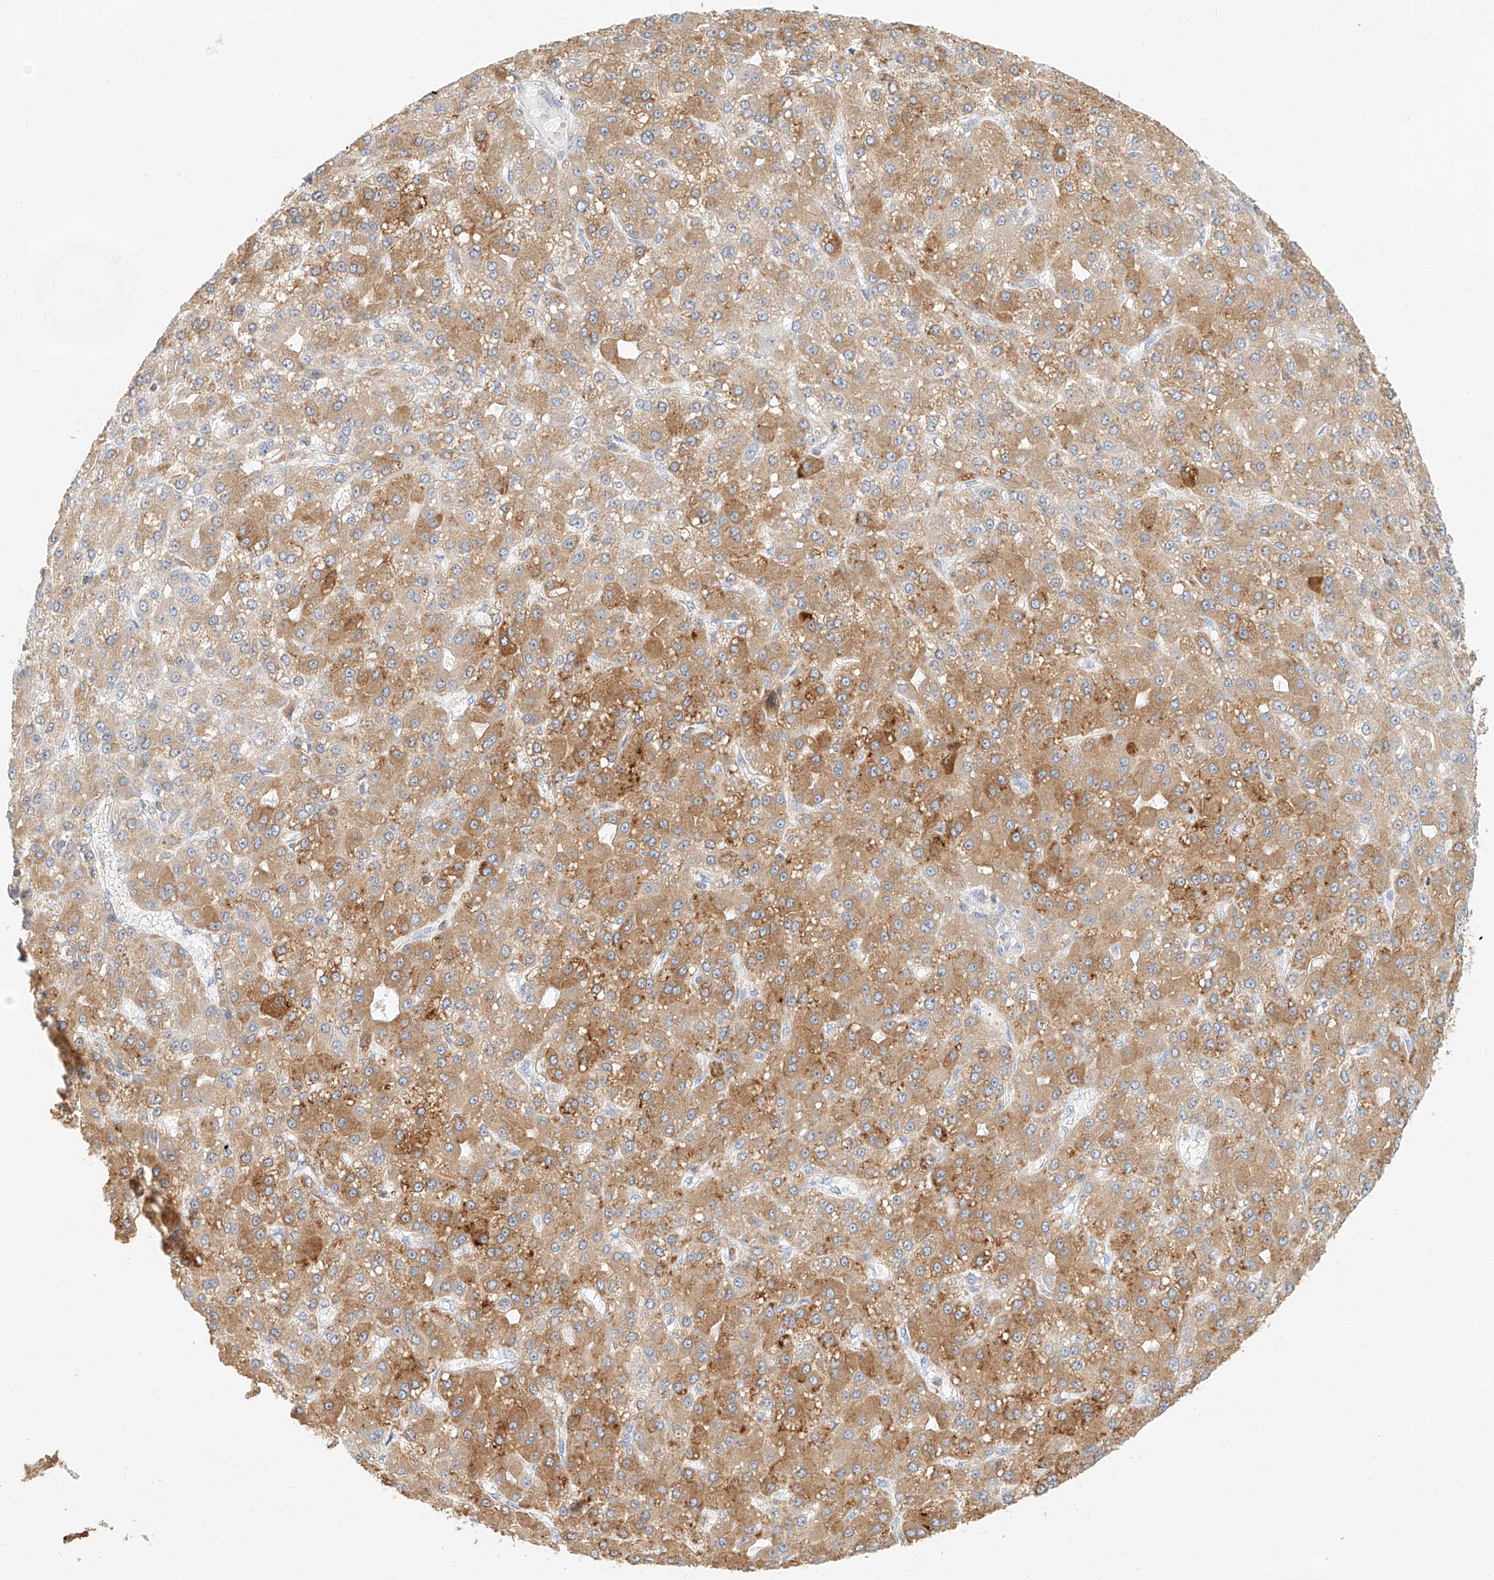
{"staining": {"intensity": "moderate", "quantity": ">75%", "location": "cytoplasmic/membranous"}, "tissue": "liver cancer", "cell_type": "Tumor cells", "image_type": "cancer", "snomed": [{"axis": "morphology", "description": "Carcinoma, Hepatocellular, NOS"}, {"axis": "topography", "description": "Liver"}], "caption": "Immunohistochemistry of liver hepatocellular carcinoma displays medium levels of moderate cytoplasmic/membranous positivity in about >75% of tumor cells. The protein of interest is stained brown, and the nuclei are stained in blue (DAB (3,3'-diaminobenzidine) IHC with brightfield microscopy, high magnification).", "gene": "DHRS7", "patient": {"sex": "male", "age": 67}}